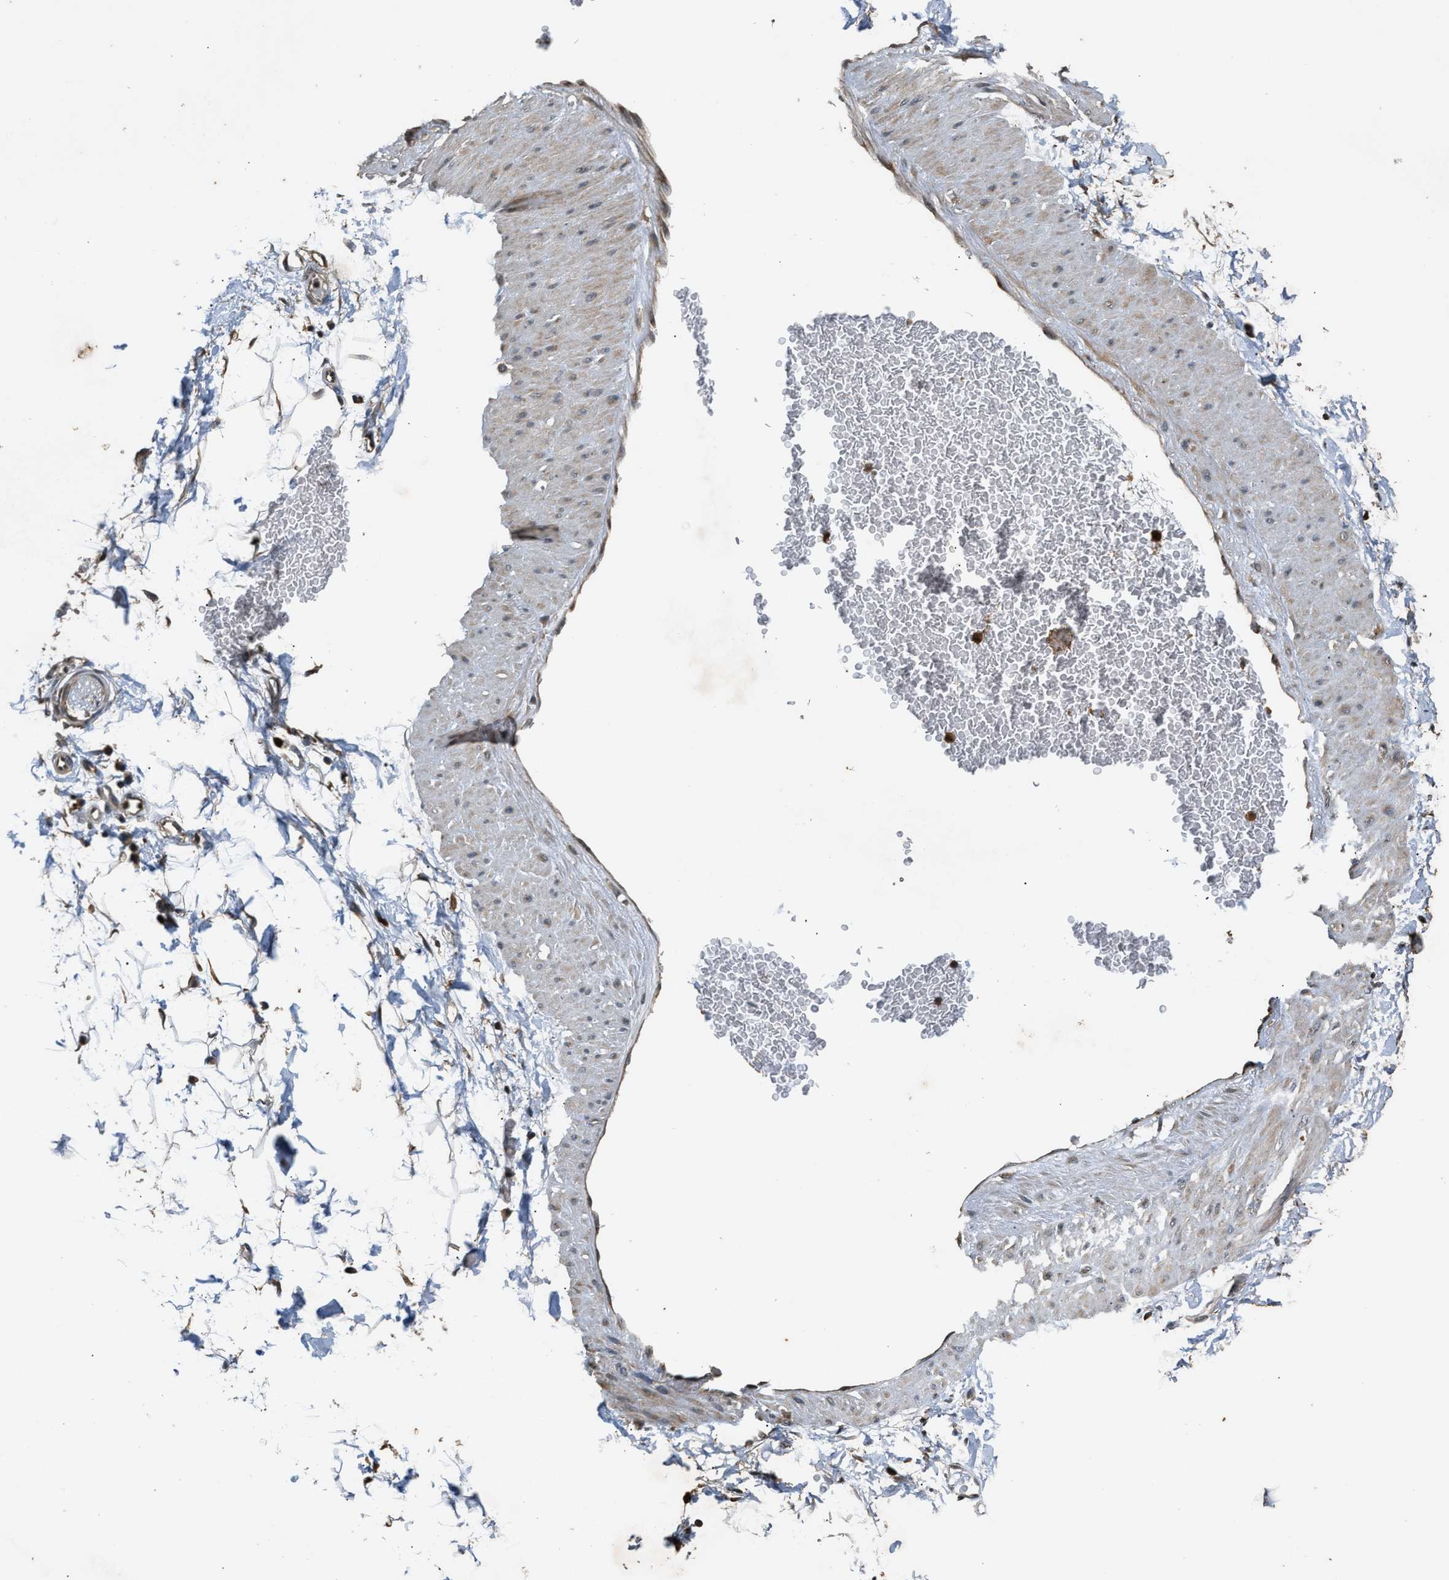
{"staining": {"intensity": "moderate", "quantity": ">75%", "location": "cytoplasmic/membranous"}, "tissue": "soft tissue", "cell_type": "Fibroblasts", "image_type": "normal", "snomed": [{"axis": "morphology", "description": "Normal tissue, NOS"}, {"axis": "topography", "description": "Soft tissue"}], "caption": "Immunohistochemical staining of unremarkable human soft tissue demonstrates moderate cytoplasmic/membranous protein positivity in approximately >75% of fibroblasts. (Brightfield microscopy of DAB IHC at high magnification).", "gene": "CHUK", "patient": {"sex": "male", "age": 72}}